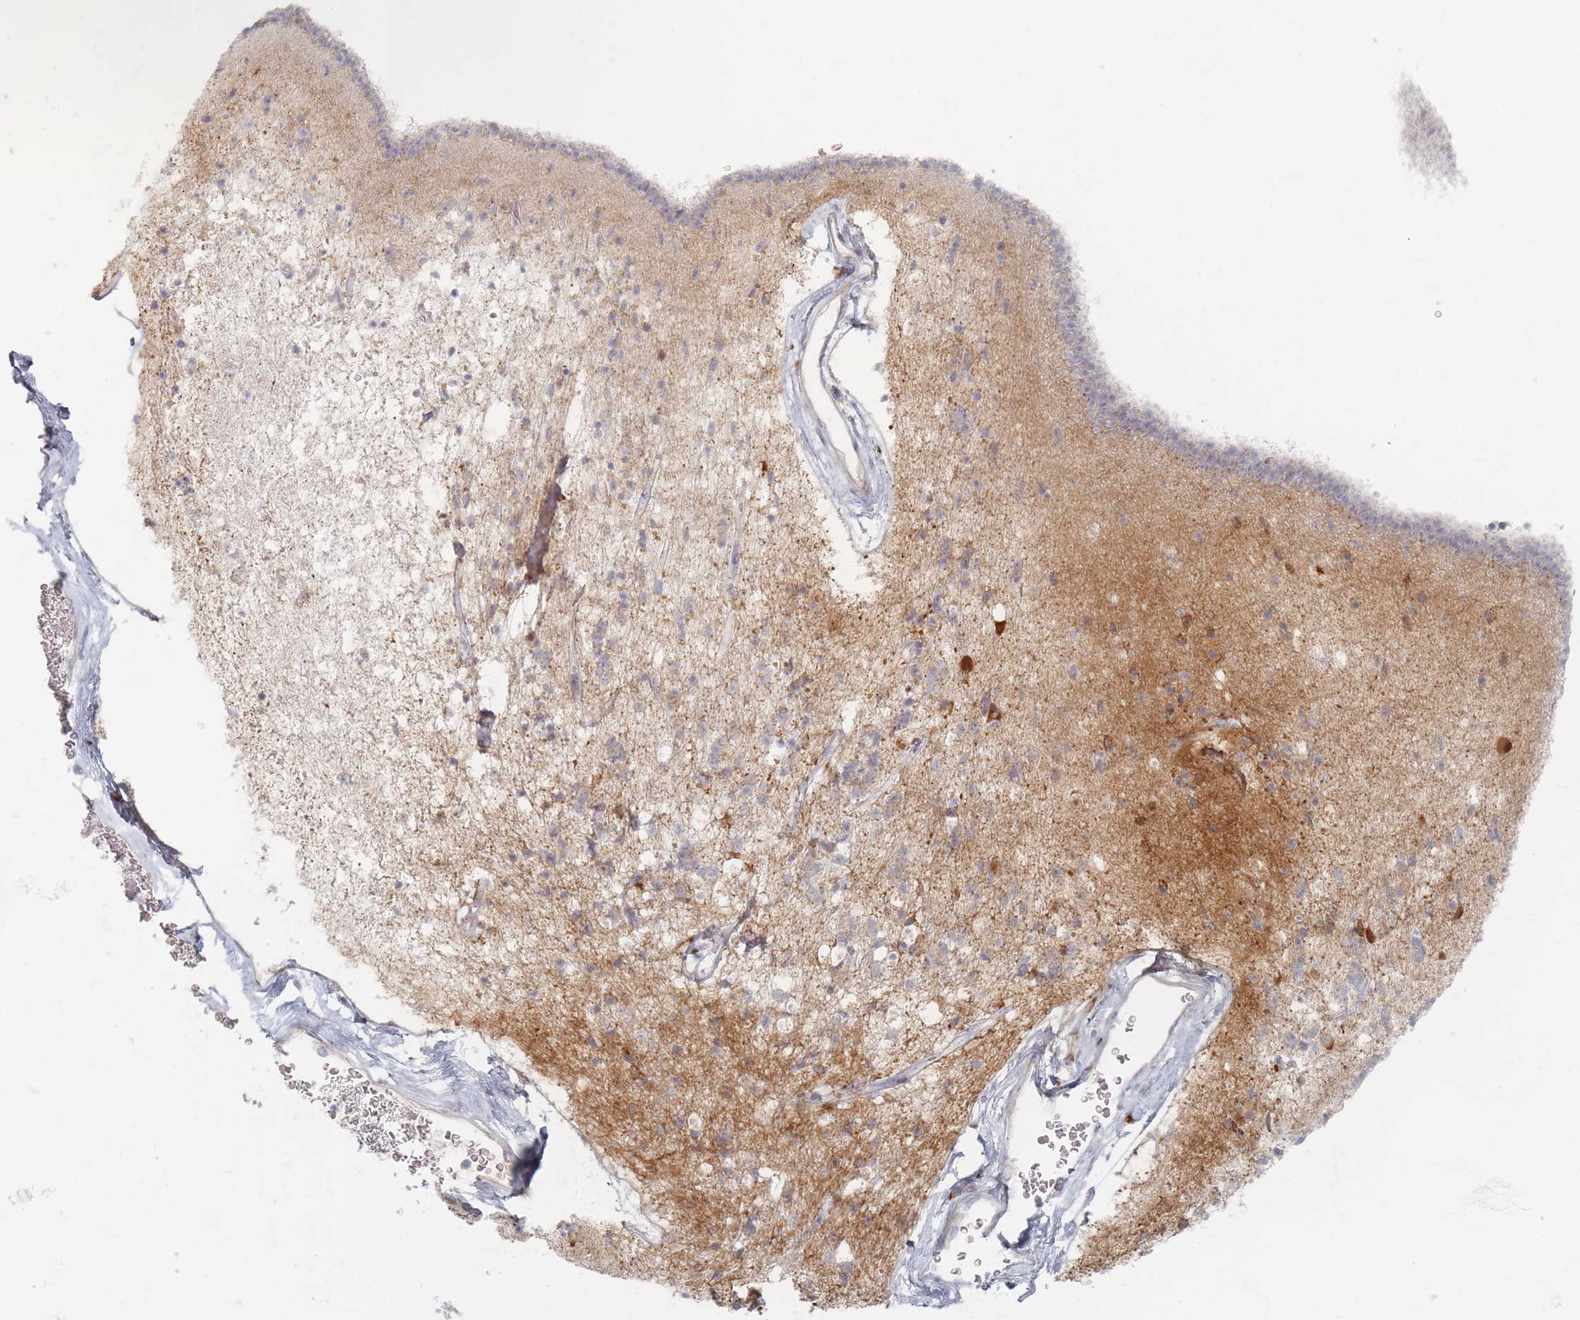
{"staining": {"intensity": "strong", "quantity": "<25%", "location": "cytoplasmic/membranous"}, "tissue": "caudate", "cell_type": "Glial cells", "image_type": "normal", "snomed": [{"axis": "morphology", "description": "Normal tissue, NOS"}, {"axis": "topography", "description": "Lateral ventricle wall"}], "caption": "Immunohistochemical staining of unremarkable caudate demonstrates strong cytoplasmic/membranous protein staining in approximately <25% of glial cells. The protein is shown in brown color, while the nuclei are stained blue.", "gene": "ENSG00000251357", "patient": {"sex": "male", "age": 58}}